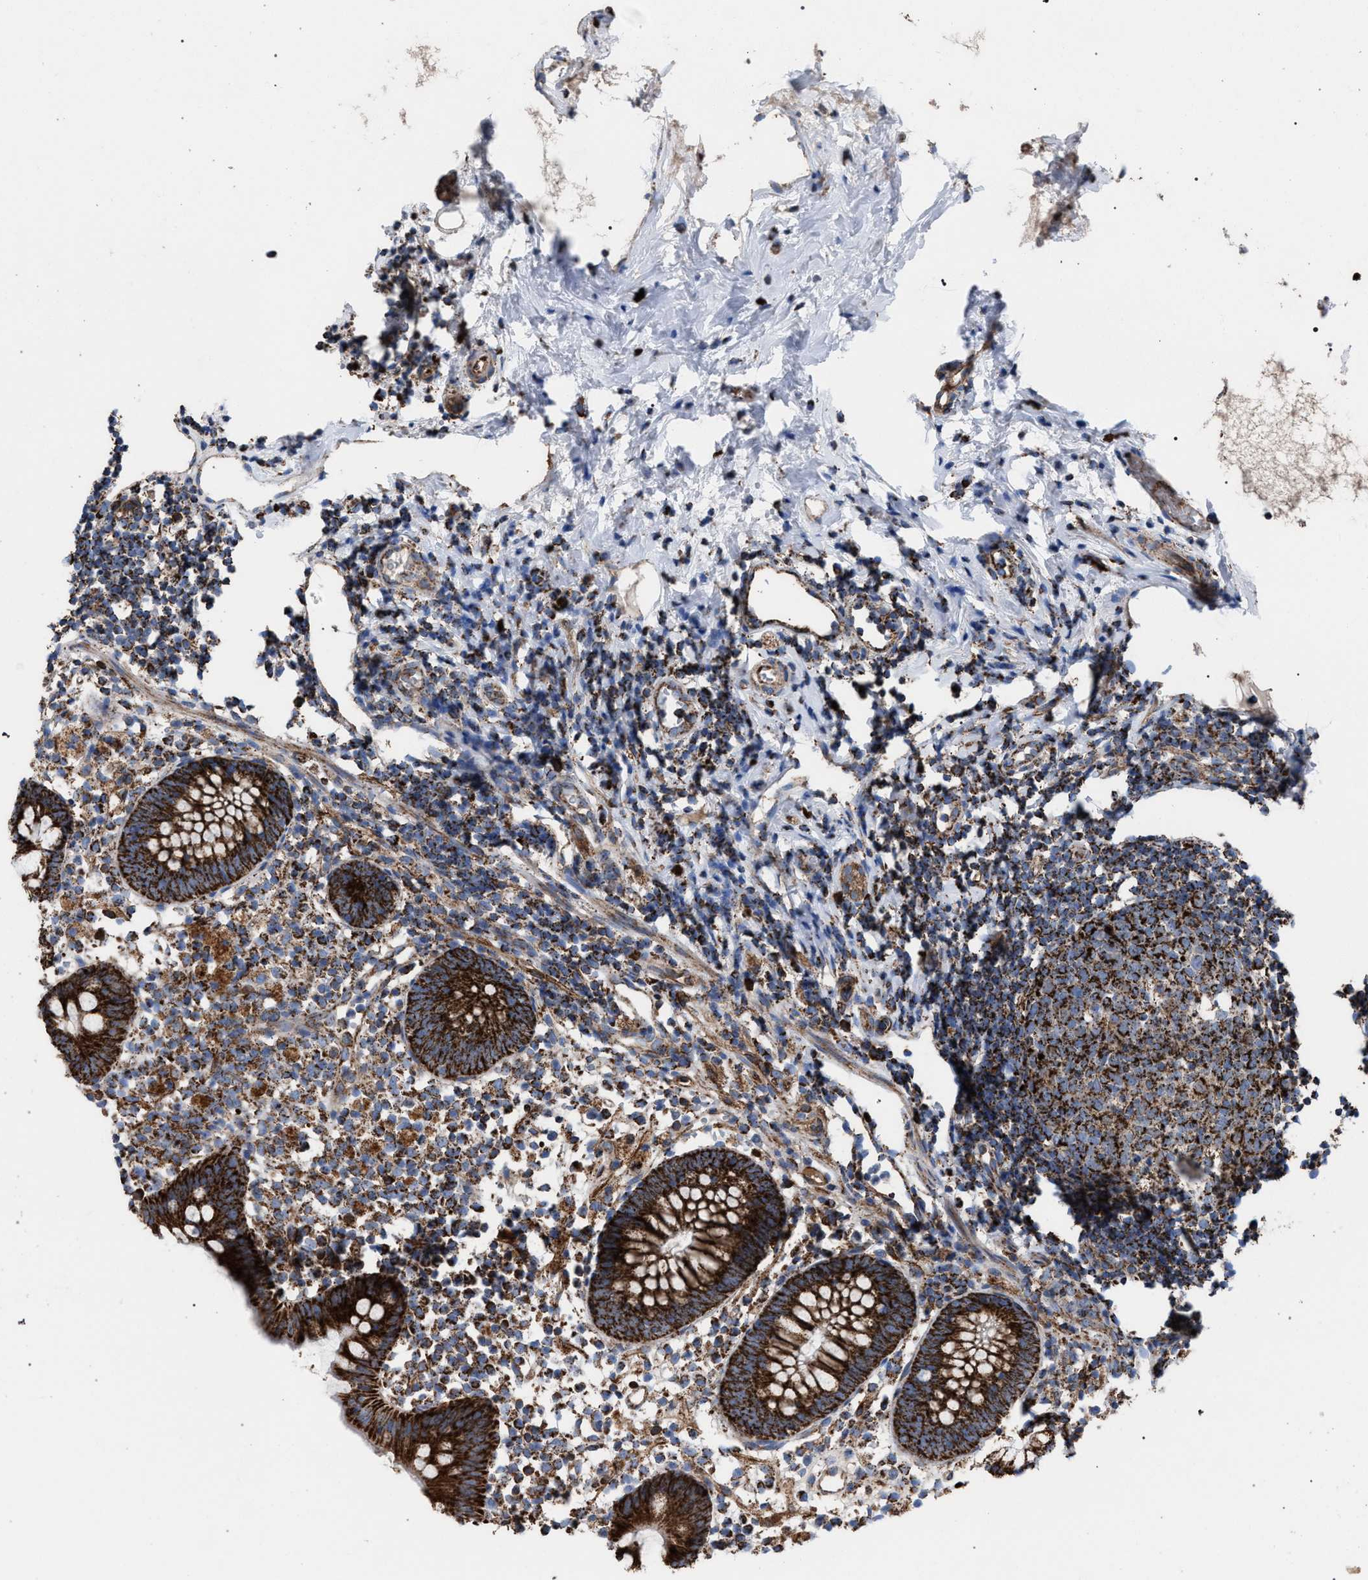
{"staining": {"intensity": "strong", "quantity": ">75%", "location": "cytoplasmic/membranous"}, "tissue": "appendix", "cell_type": "Glandular cells", "image_type": "normal", "snomed": [{"axis": "morphology", "description": "Normal tissue, NOS"}, {"axis": "topography", "description": "Appendix"}], "caption": "Immunohistochemistry (IHC) photomicrograph of benign appendix stained for a protein (brown), which reveals high levels of strong cytoplasmic/membranous staining in about >75% of glandular cells.", "gene": "VPS13A", "patient": {"sex": "female", "age": 20}}